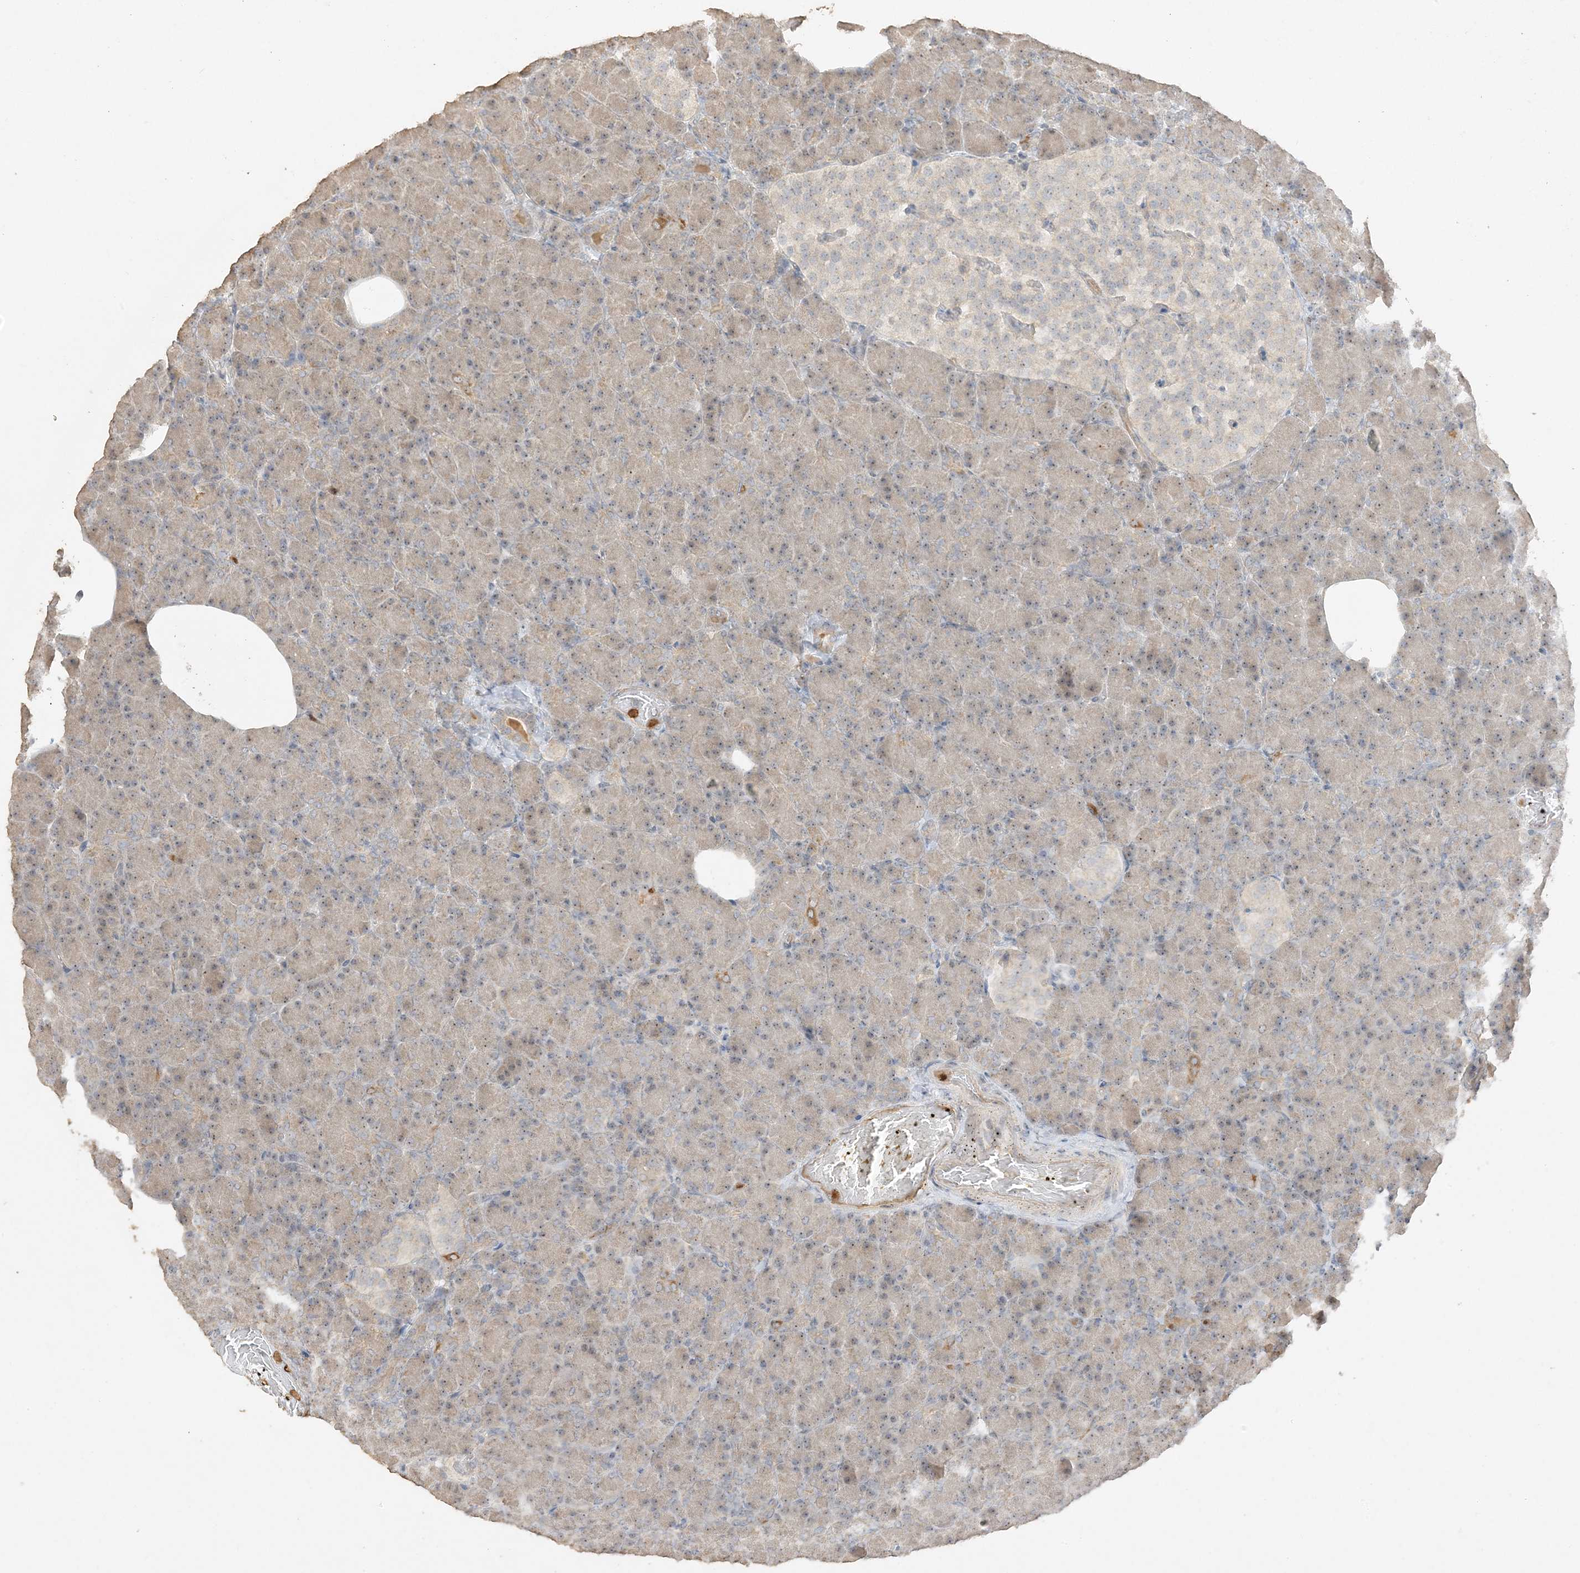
{"staining": {"intensity": "moderate", "quantity": "25%-75%", "location": "cytoplasmic/membranous,nuclear"}, "tissue": "pancreas", "cell_type": "Exocrine glandular cells", "image_type": "normal", "snomed": [{"axis": "morphology", "description": "Normal tissue, NOS"}, {"axis": "topography", "description": "Pancreas"}], "caption": "IHC of unremarkable pancreas exhibits medium levels of moderate cytoplasmic/membranous,nuclear positivity in approximately 25%-75% of exocrine glandular cells. (brown staining indicates protein expression, while blue staining denotes nuclei).", "gene": "DDX18", "patient": {"sex": "female", "age": 43}}